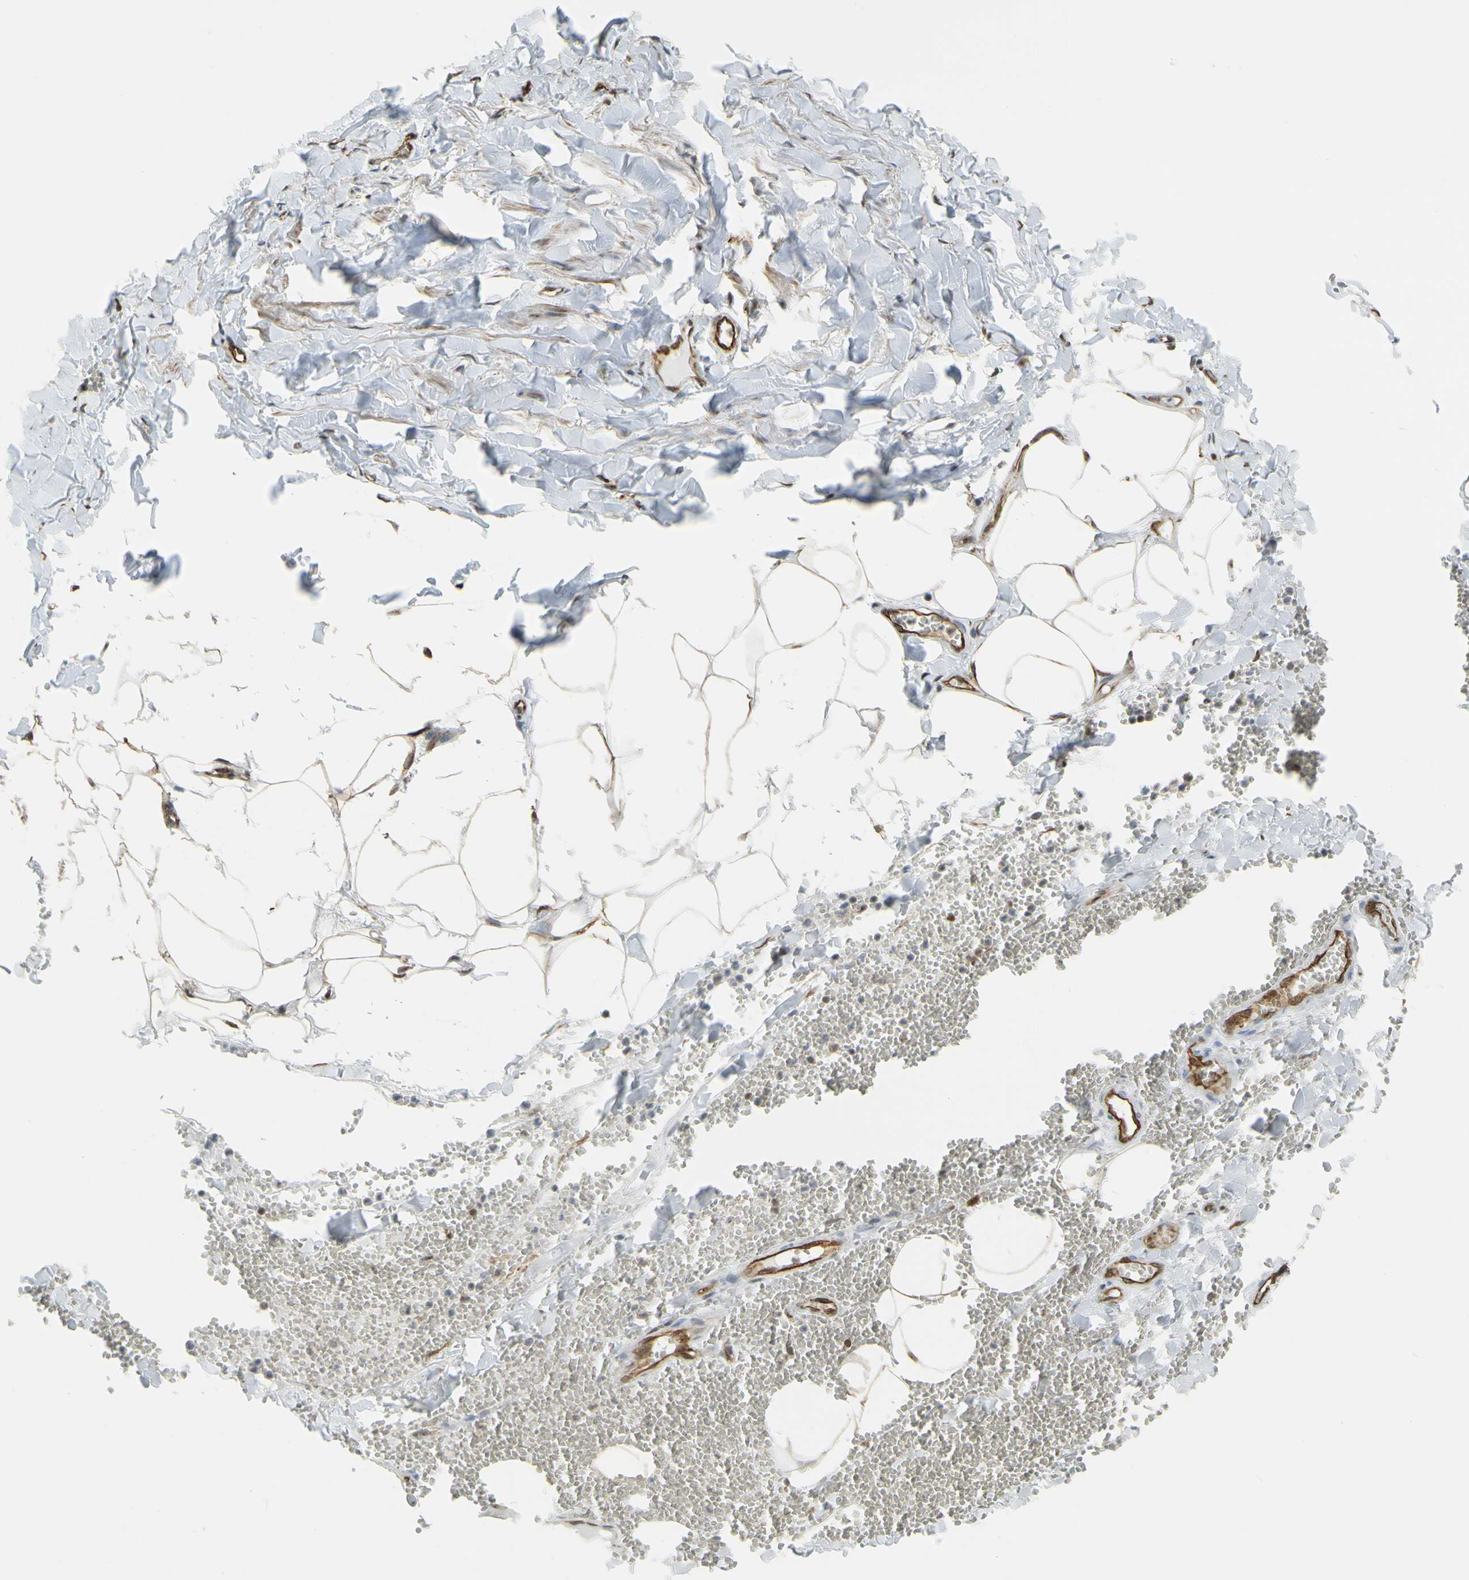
{"staining": {"intensity": "moderate", "quantity": ">75%", "location": "cytoplasmic/membranous,nuclear"}, "tissue": "adipose tissue", "cell_type": "Adipocytes", "image_type": "normal", "snomed": [{"axis": "morphology", "description": "Normal tissue, NOS"}, {"axis": "topography", "description": "Adipose tissue"}, {"axis": "topography", "description": "Peripheral nerve tissue"}], "caption": "Protein staining of benign adipose tissue reveals moderate cytoplasmic/membranous,nuclear positivity in approximately >75% of adipocytes. (DAB (3,3'-diaminobenzidine) IHC with brightfield microscopy, high magnification).", "gene": "SAP18", "patient": {"sex": "male", "age": 52}}